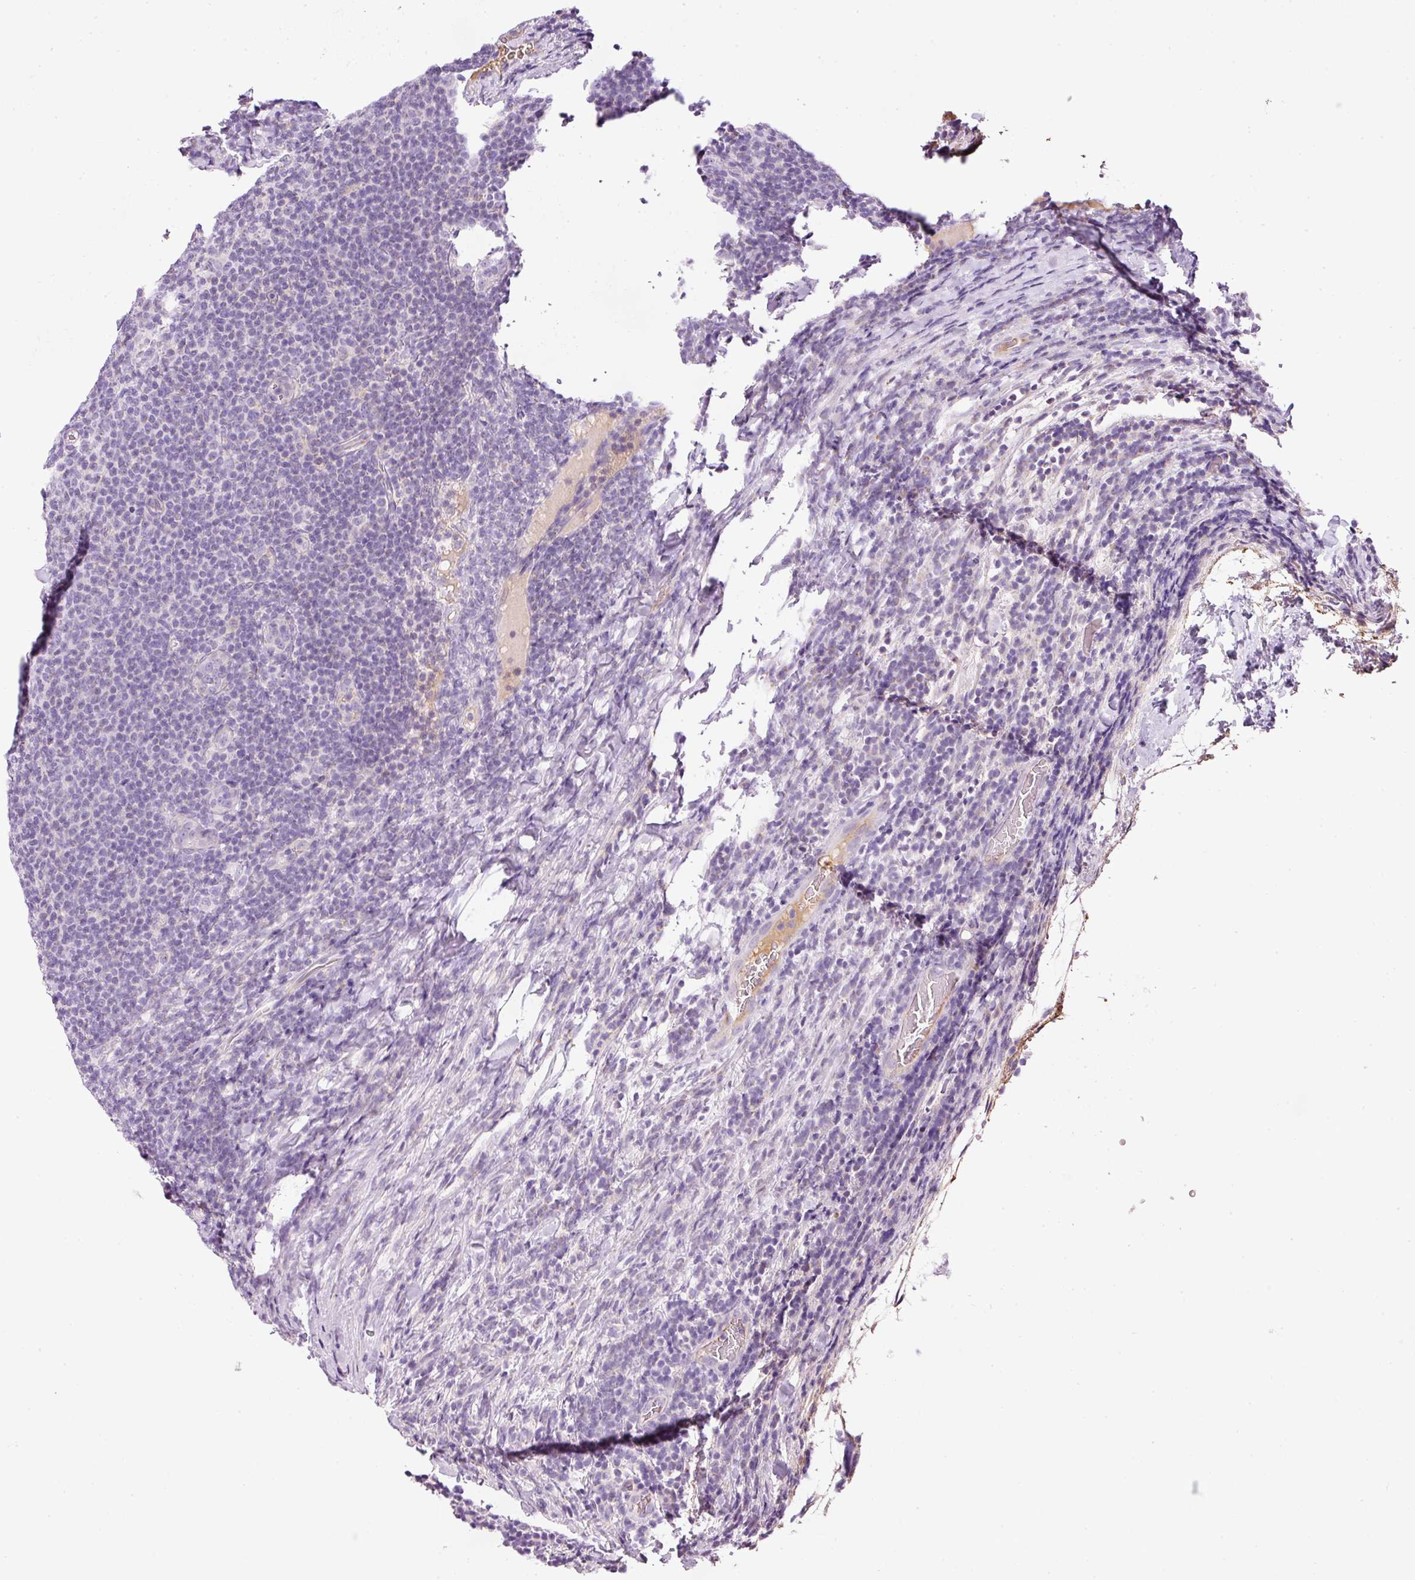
{"staining": {"intensity": "negative", "quantity": "none", "location": "none"}, "tissue": "lymphoma", "cell_type": "Tumor cells", "image_type": "cancer", "snomed": [{"axis": "morphology", "description": "Malignant lymphoma, non-Hodgkin's type, Low grade"}, {"axis": "topography", "description": "Lymph node"}], "caption": "An IHC micrograph of lymphoma is shown. There is no staining in tumor cells of lymphoma.", "gene": "KPNA5", "patient": {"sex": "male", "age": 66}}